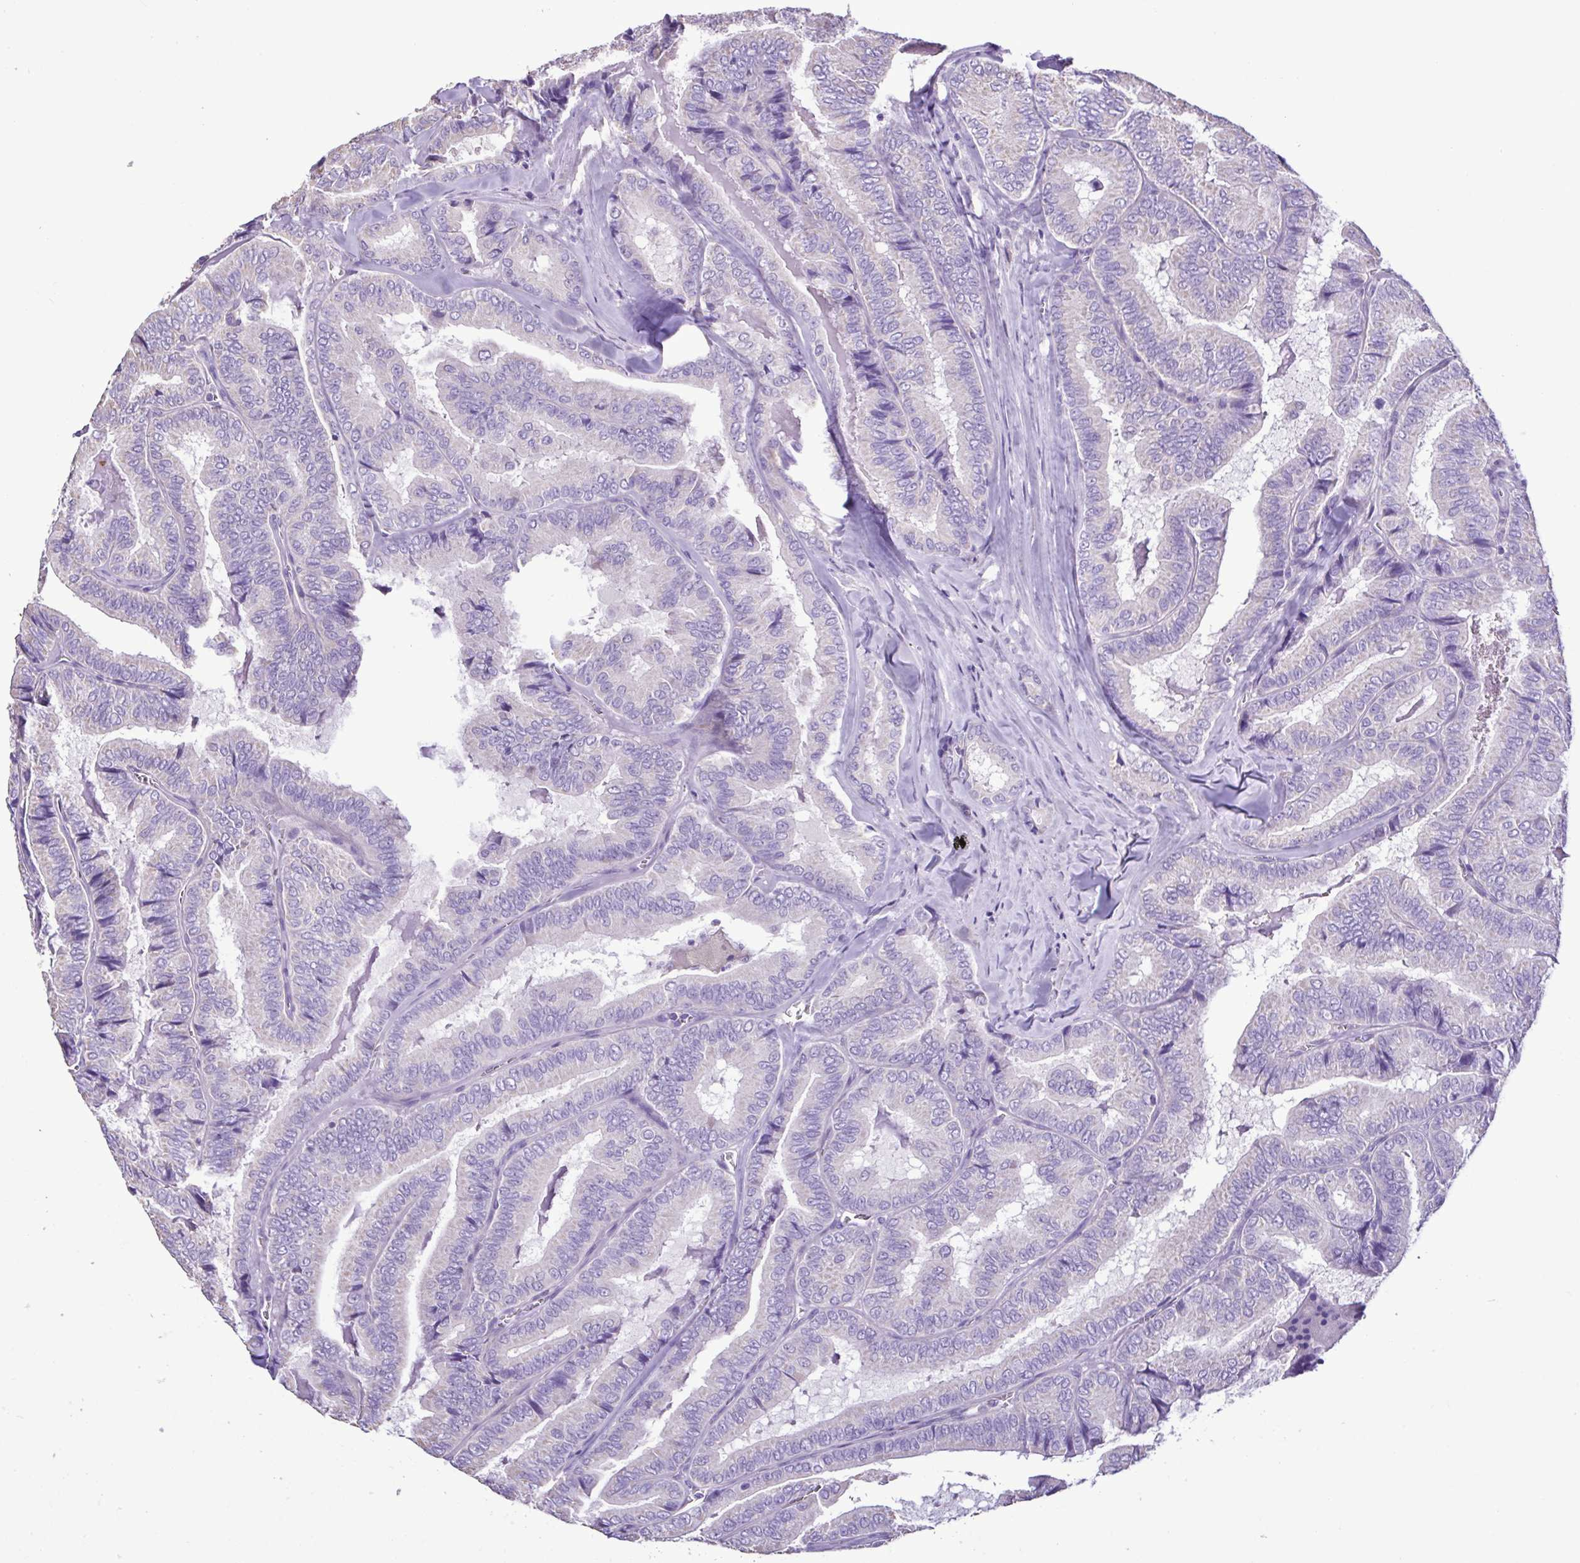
{"staining": {"intensity": "negative", "quantity": "none", "location": "none"}, "tissue": "thyroid cancer", "cell_type": "Tumor cells", "image_type": "cancer", "snomed": [{"axis": "morphology", "description": "Papillary adenocarcinoma, NOS"}, {"axis": "topography", "description": "Thyroid gland"}], "caption": "Protein analysis of papillary adenocarcinoma (thyroid) shows no significant expression in tumor cells. The staining is performed using DAB (3,3'-diaminobenzidine) brown chromogen with nuclei counter-stained in using hematoxylin.", "gene": "PLA2G4E", "patient": {"sex": "female", "age": 75}}